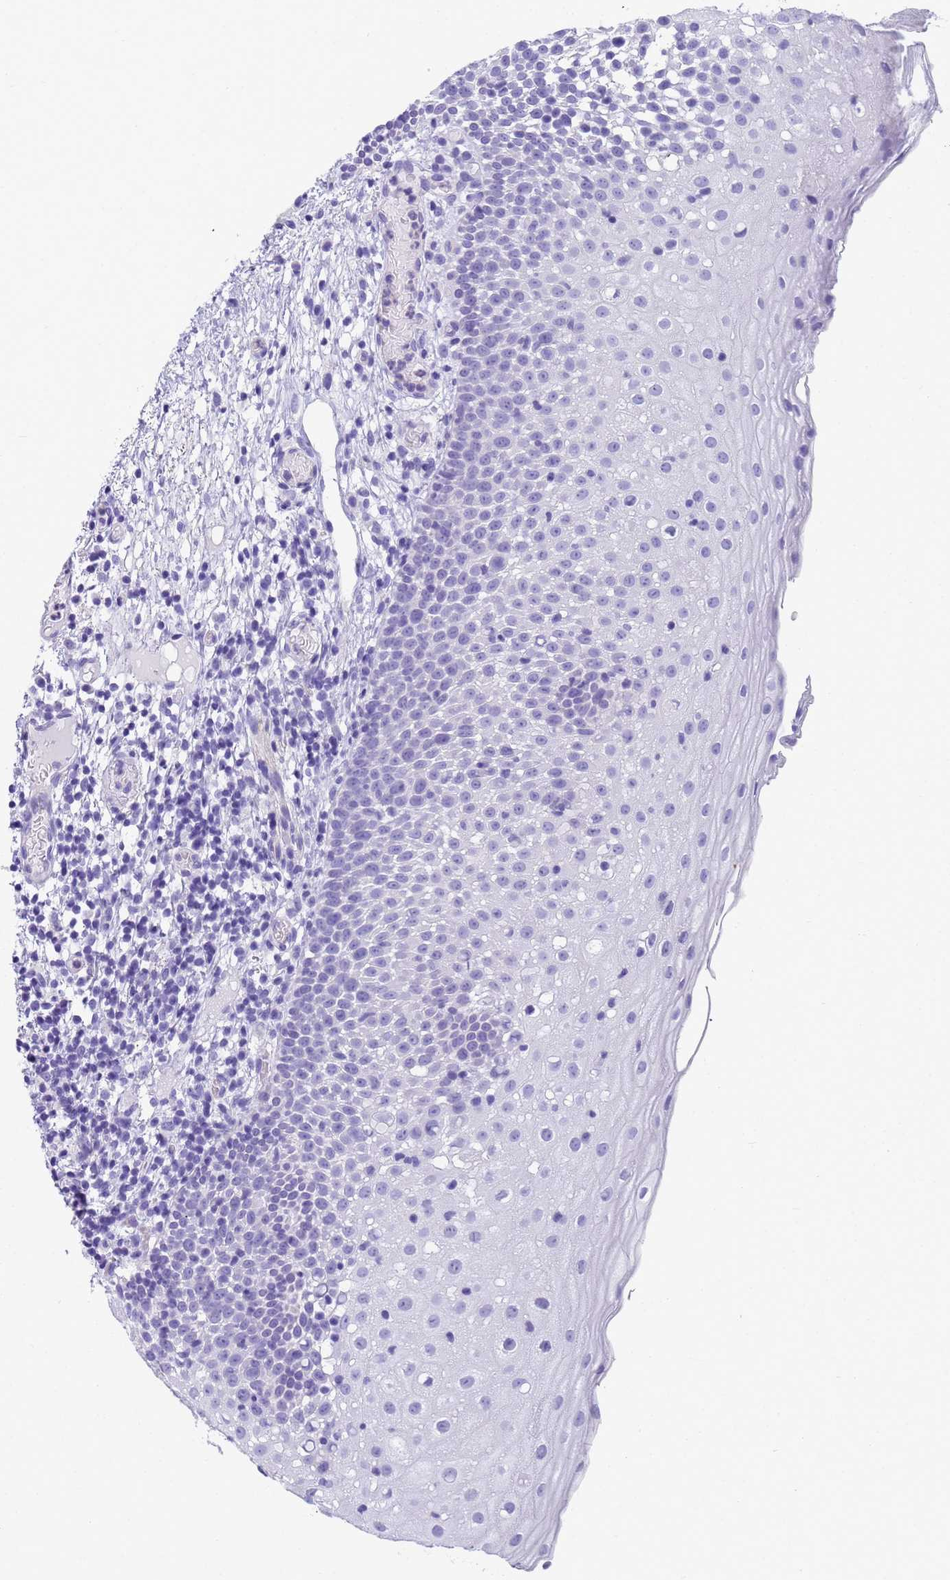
{"staining": {"intensity": "negative", "quantity": "none", "location": "none"}, "tissue": "oral mucosa", "cell_type": "Squamous epithelial cells", "image_type": "normal", "snomed": [{"axis": "morphology", "description": "Normal tissue, NOS"}, {"axis": "topography", "description": "Oral tissue"}], "caption": "DAB (3,3'-diaminobenzidine) immunohistochemical staining of normal human oral mucosa displays no significant expression in squamous epithelial cells. (IHC, brightfield microscopy, high magnification).", "gene": "RNASE2", "patient": {"sex": "female", "age": 69}}